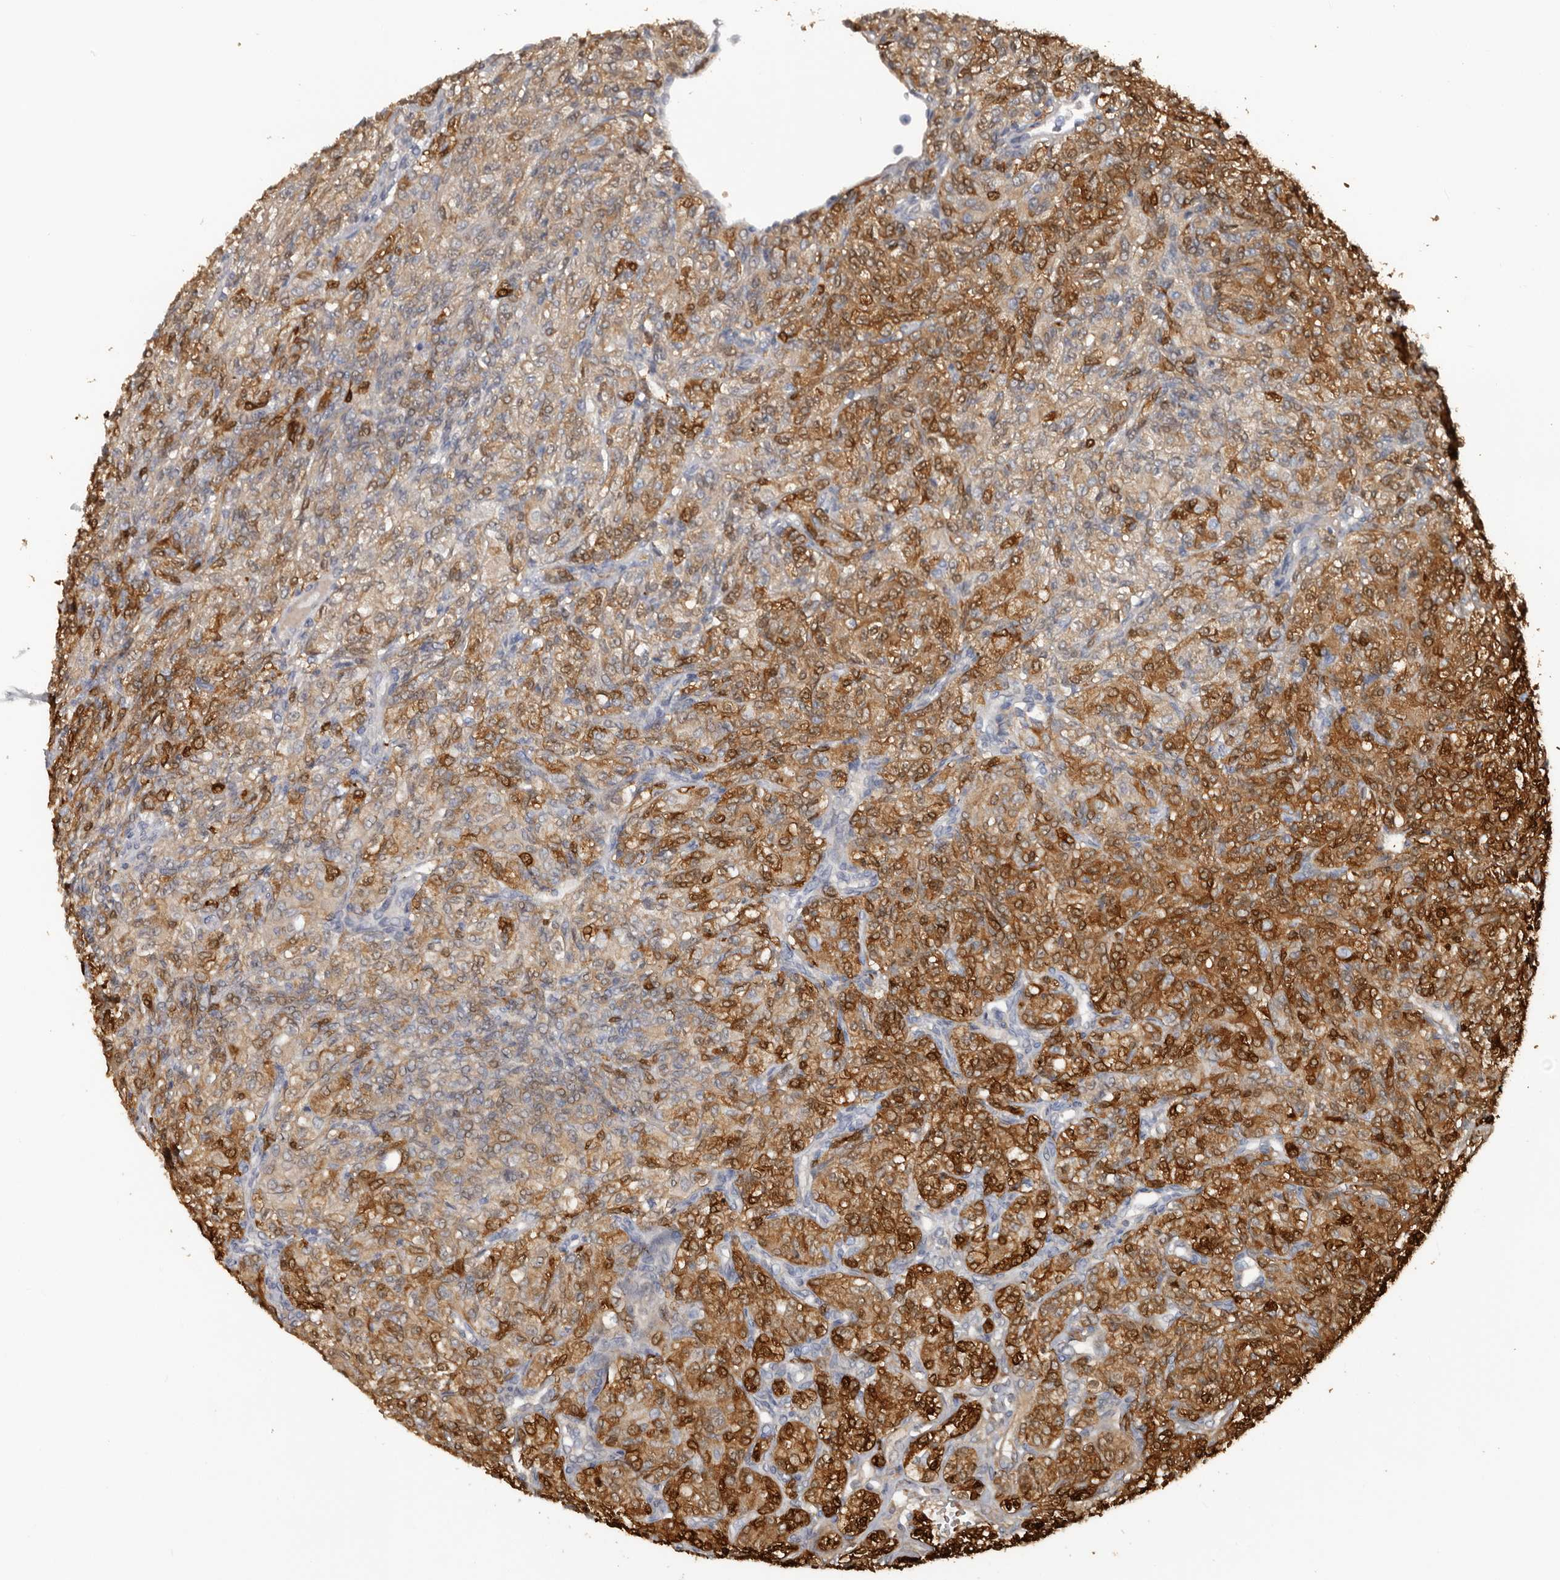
{"staining": {"intensity": "strong", "quantity": "25%-75%", "location": "cytoplasmic/membranous,nuclear"}, "tissue": "renal cancer", "cell_type": "Tumor cells", "image_type": "cancer", "snomed": [{"axis": "morphology", "description": "Adenocarcinoma, NOS"}, {"axis": "topography", "description": "Kidney"}], "caption": "Tumor cells exhibit high levels of strong cytoplasmic/membranous and nuclear staining in about 25%-75% of cells in renal adenocarcinoma. Nuclei are stained in blue.", "gene": "FABP7", "patient": {"sex": "male", "age": 77}}